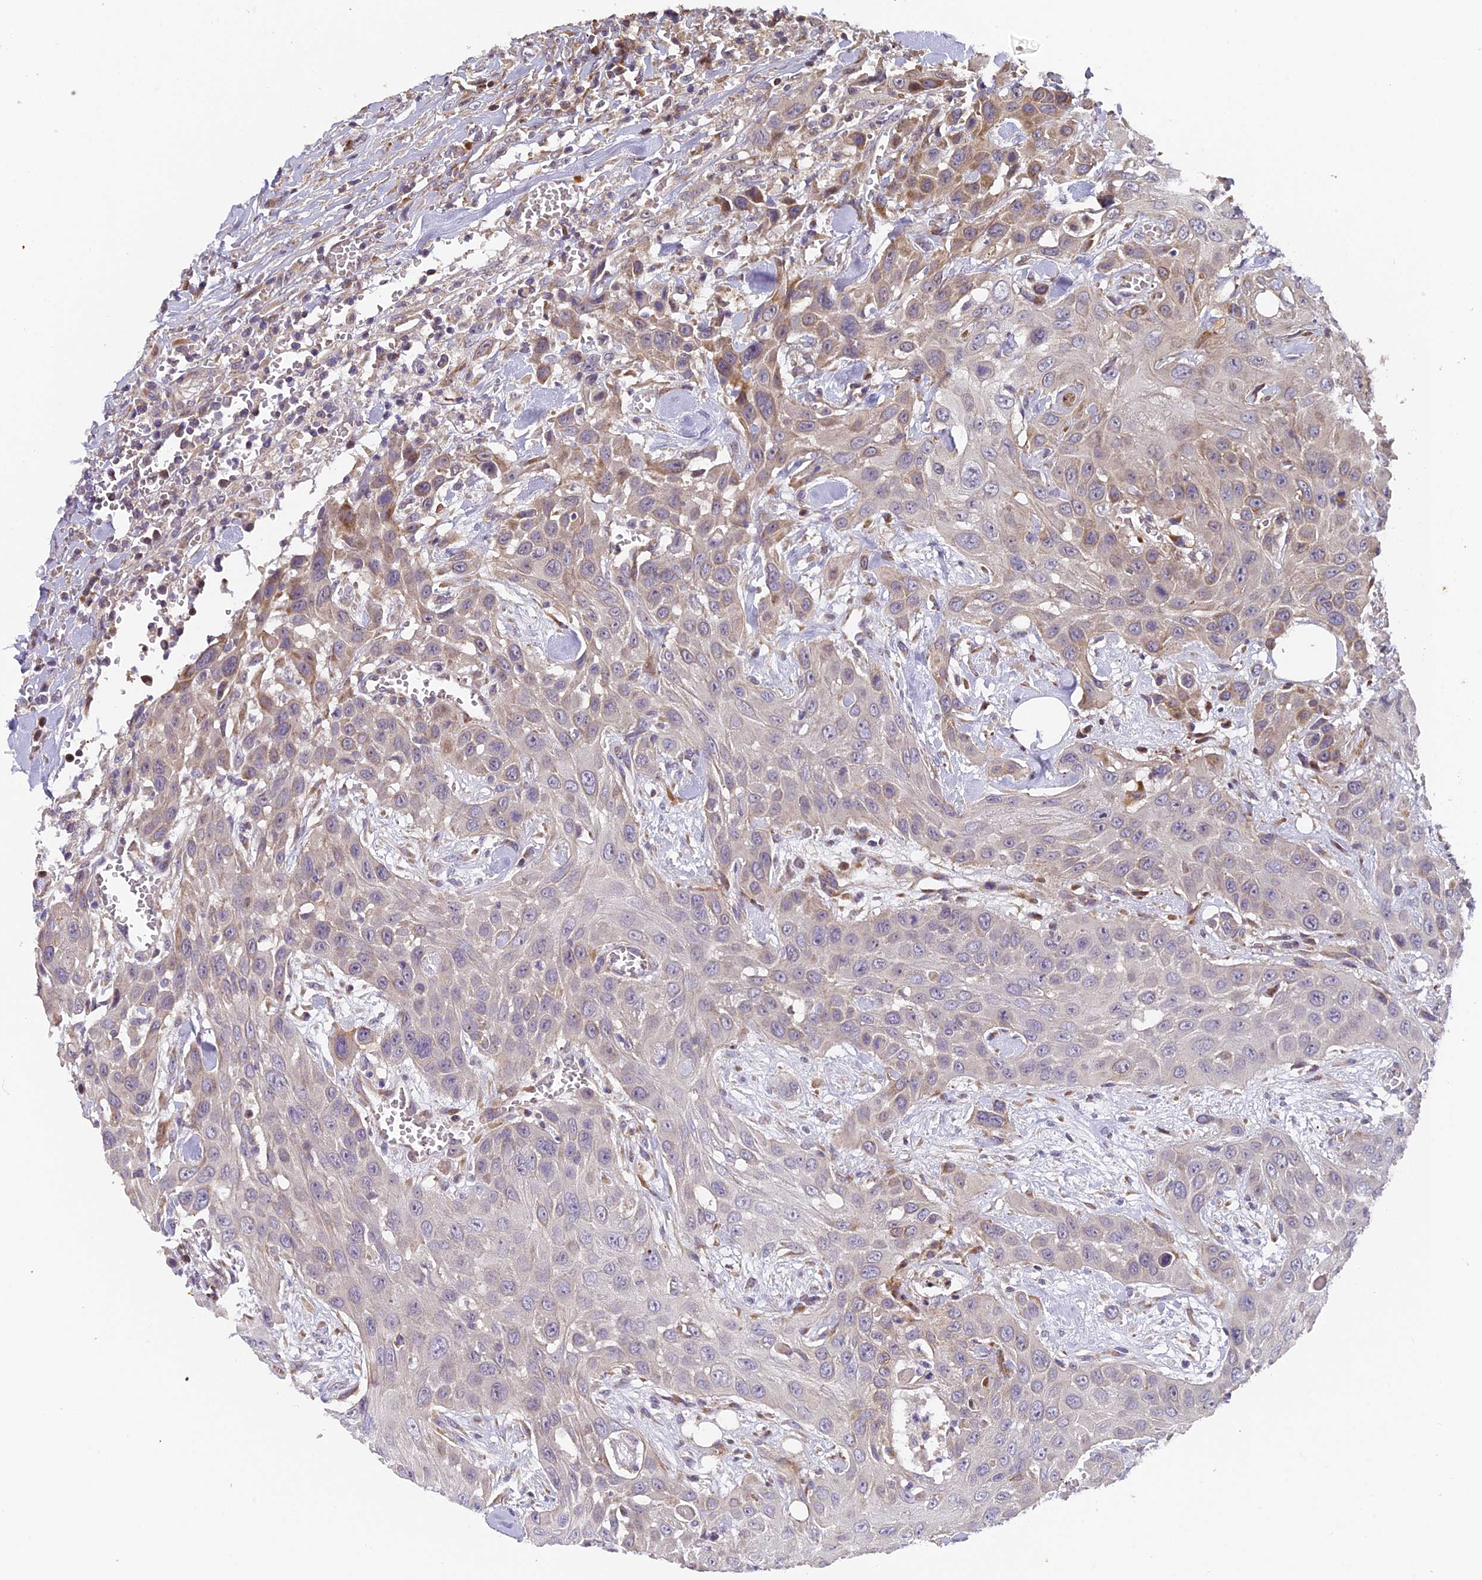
{"staining": {"intensity": "moderate", "quantity": "<25%", "location": "cytoplasmic/membranous"}, "tissue": "head and neck cancer", "cell_type": "Tumor cells", "image_type": "cancer", "snomed": [{"axis": "morphology", "description": "Squamous cell carcinoma, NOS"}, {"axis": "topography", "description": "Head-Neck"}], "caption": "Approximately <25% of tumor cells in human head and neck cancer (squamous cell carcinoma) display moderate cytoplasmic/membranous protein staining as visualized by brown immunohistochemical staining.", "gene": "RAB28", "patient": {"sex": "male", "age": 81}}